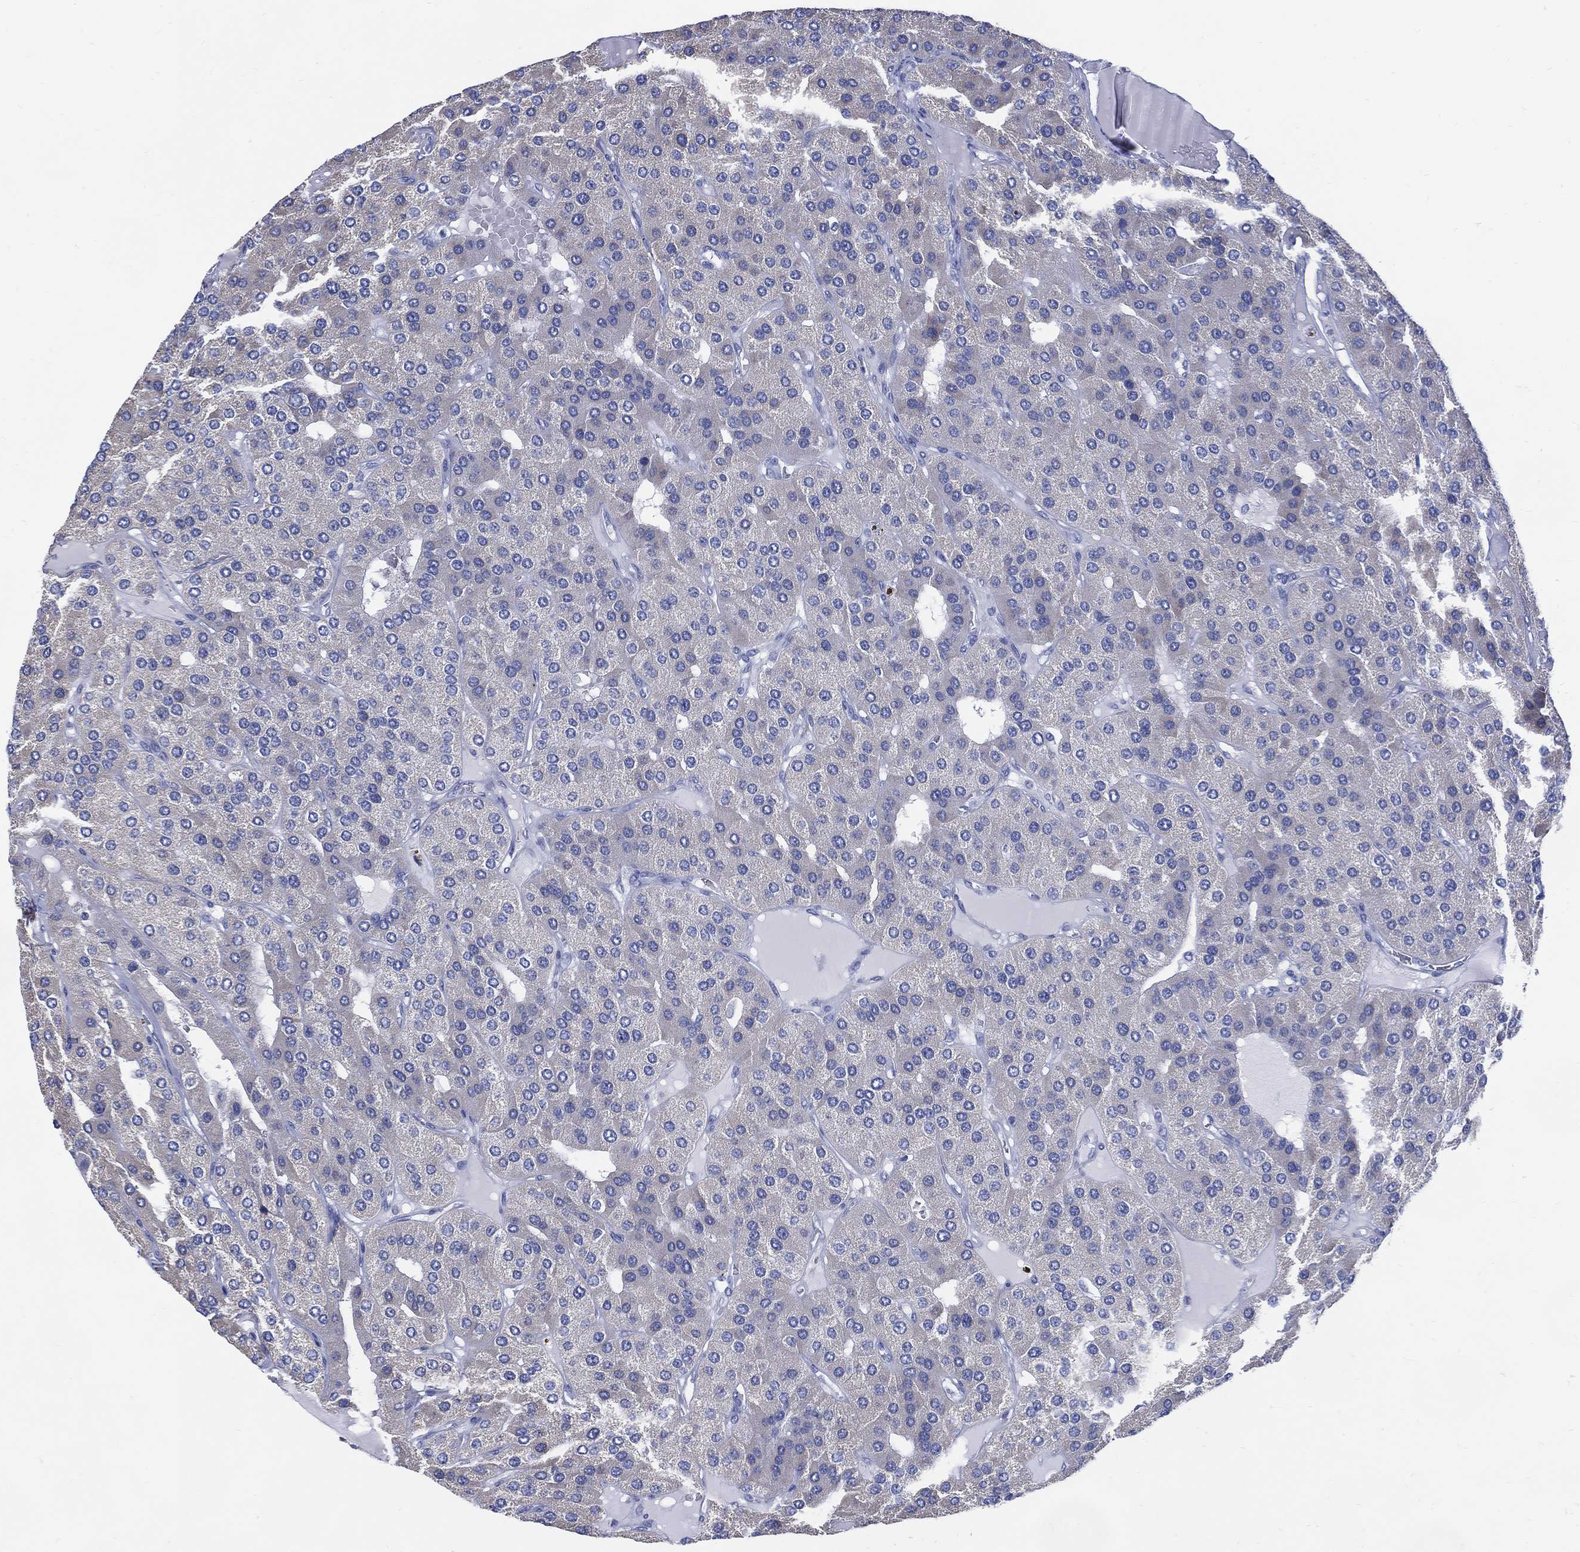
{"staining": {"intensity": "negative", "quantity": "none", "location": "none"}, "tissue": "parathyroid gland", "cell_type": "Glandular cells", "image_type": "normal", "snomed": [{"axis": "morphology", "description": "Normal tissue, NOS"}, {"axis": "morphology", "description": "Adenoma, NOS"}, {"axis": "topography", "description": "Parathyroid gland"}], "caption": "Parathyroid gland stained for a protein using immunohistochemistry shows no staining glandular cells.", "gene": "DDI1", "patient": {"sex": "female", "age": 86}}